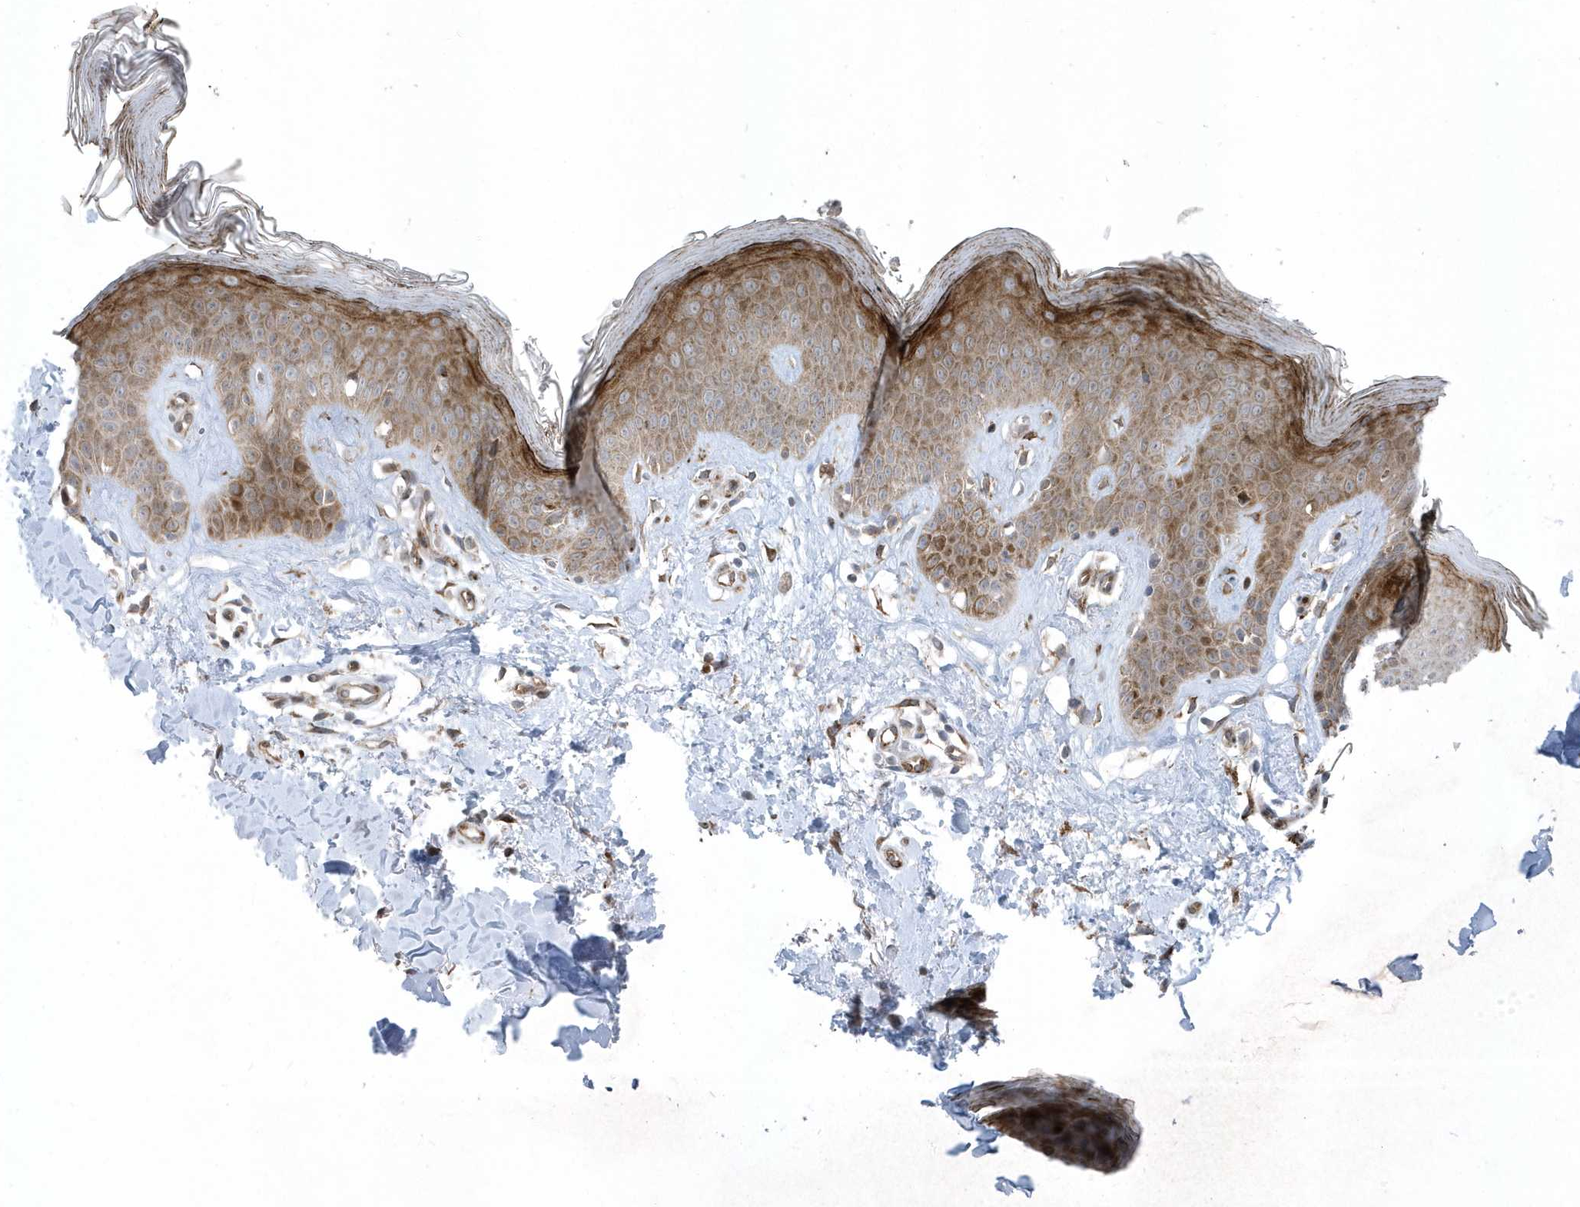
{"staining": {"intensity": "moderate", "quantity": ">75%", "location": "cytoplasmic/membranous"}, "tissue": "skin", "cell_type": "Fibroblasts", "image_type": "normal", "snomed": [{"axis": "morphology", "description": "Normal tissue, NOS"}, {"axis": "topography", "description": "Skin"}], "caption": "Moderate cytoplasmic/membranous expression for a protein is identified in approximately >75% of fibroblasts of unremarkable skin using immunohistochemistry.", "gene": "FAM98A", "patient": {"sex": "female", "age": 64}}